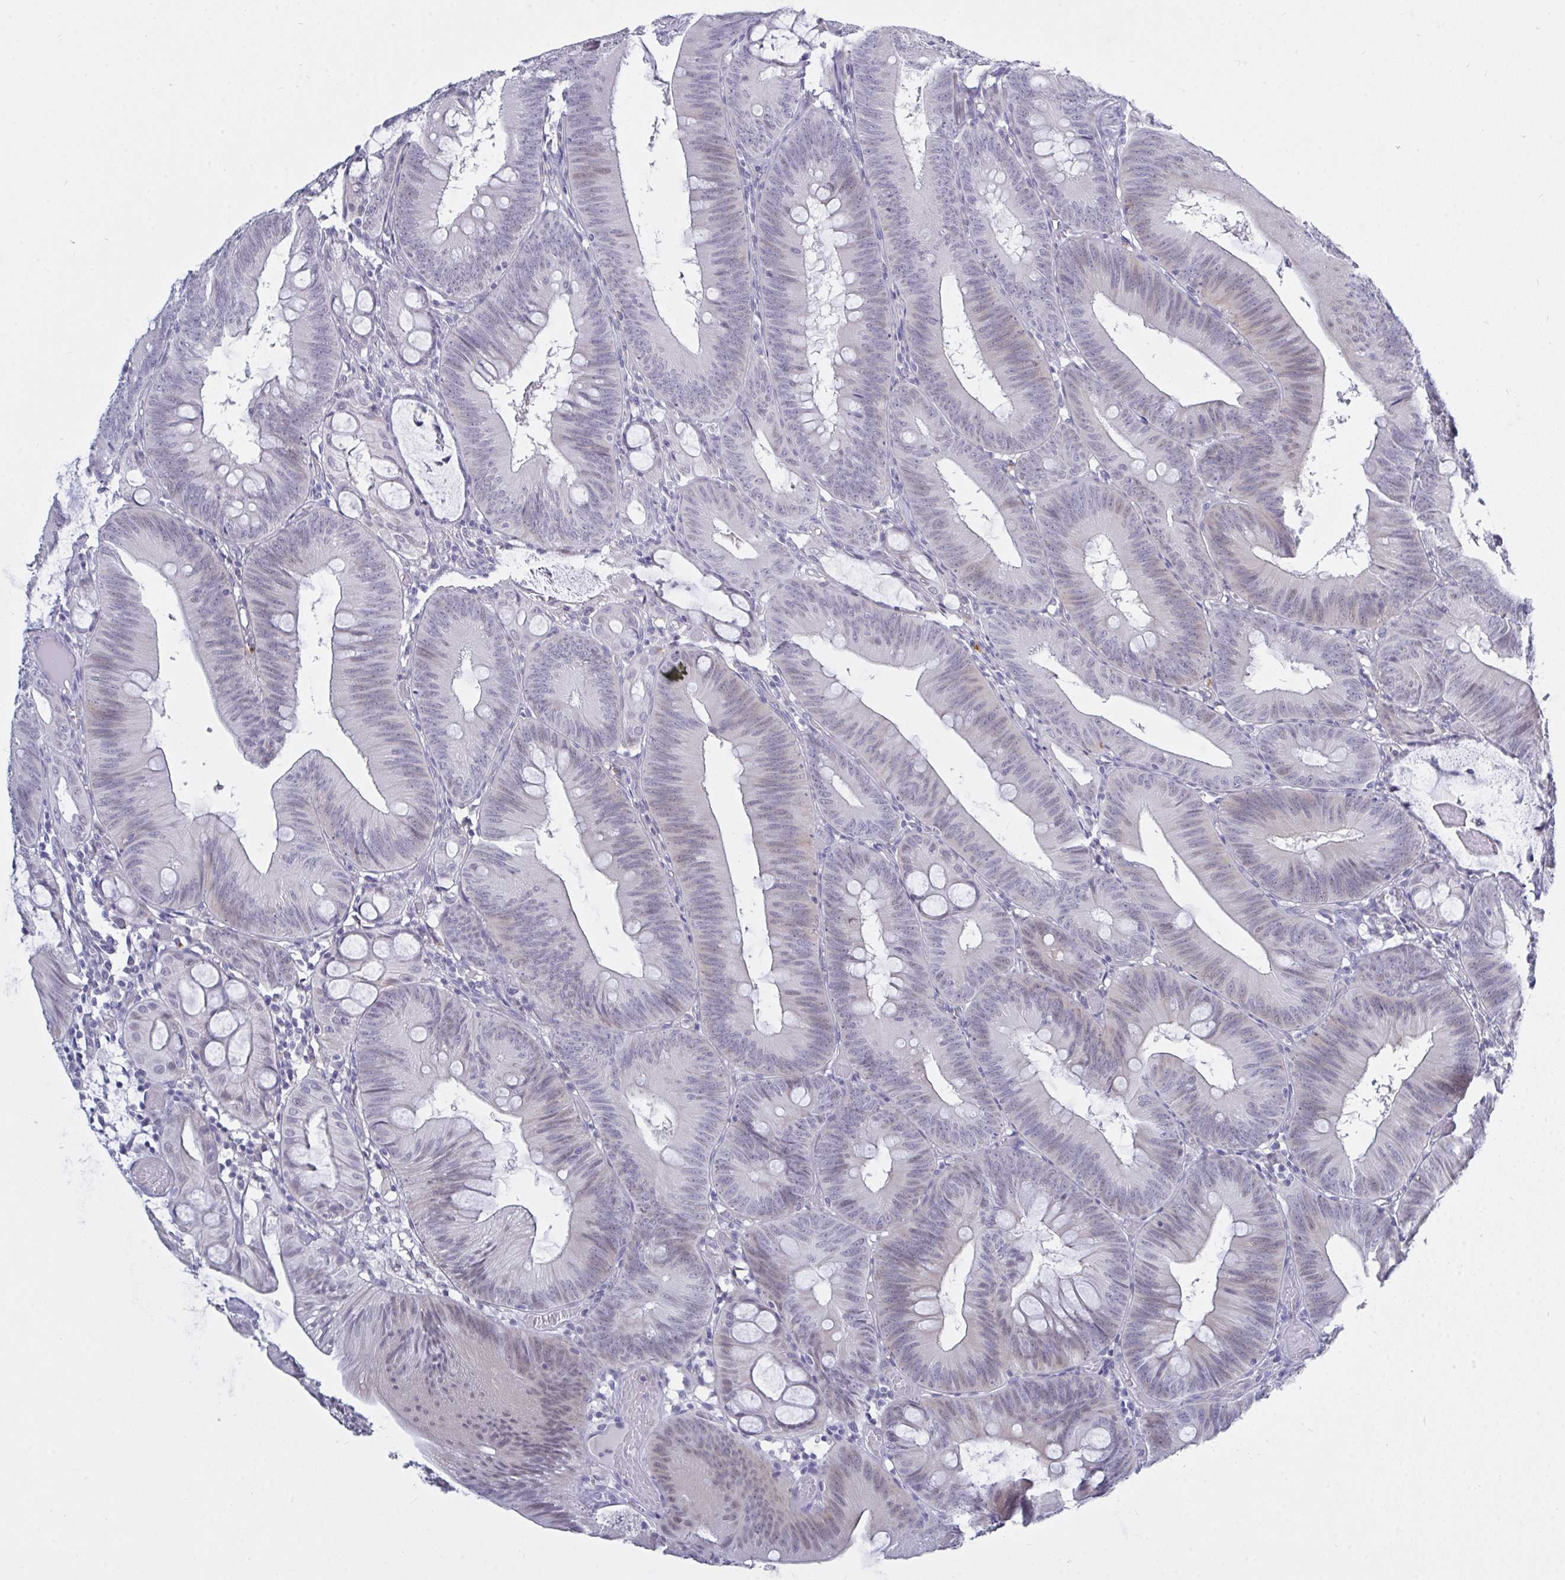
{"staining": {"intensity": "negative", "quantity": "none", "location": "none"}, "tissue": "colorectal cancer", "cell_type": "Tumor cells", "image_type": "cancer", "snomed": [{"axis": "morphology", "description": "Adenocarcinoma, NOS"}, {"axis": "topography", "description": "Colon"}], "caption": "A high-resolution image shows IHC staining of colorectal adenocarcinoma, which reveals no significant positivity in tumor cells. The staining was performed using DAB (3,3'-diaminobenzidine) to visualize the protein expression in brown, while the nuclei were stained in blue with hematoxylin (Magnification: 20x).", "gene": "FBXL22", "patient": {"sex": "male", "age": 84}}